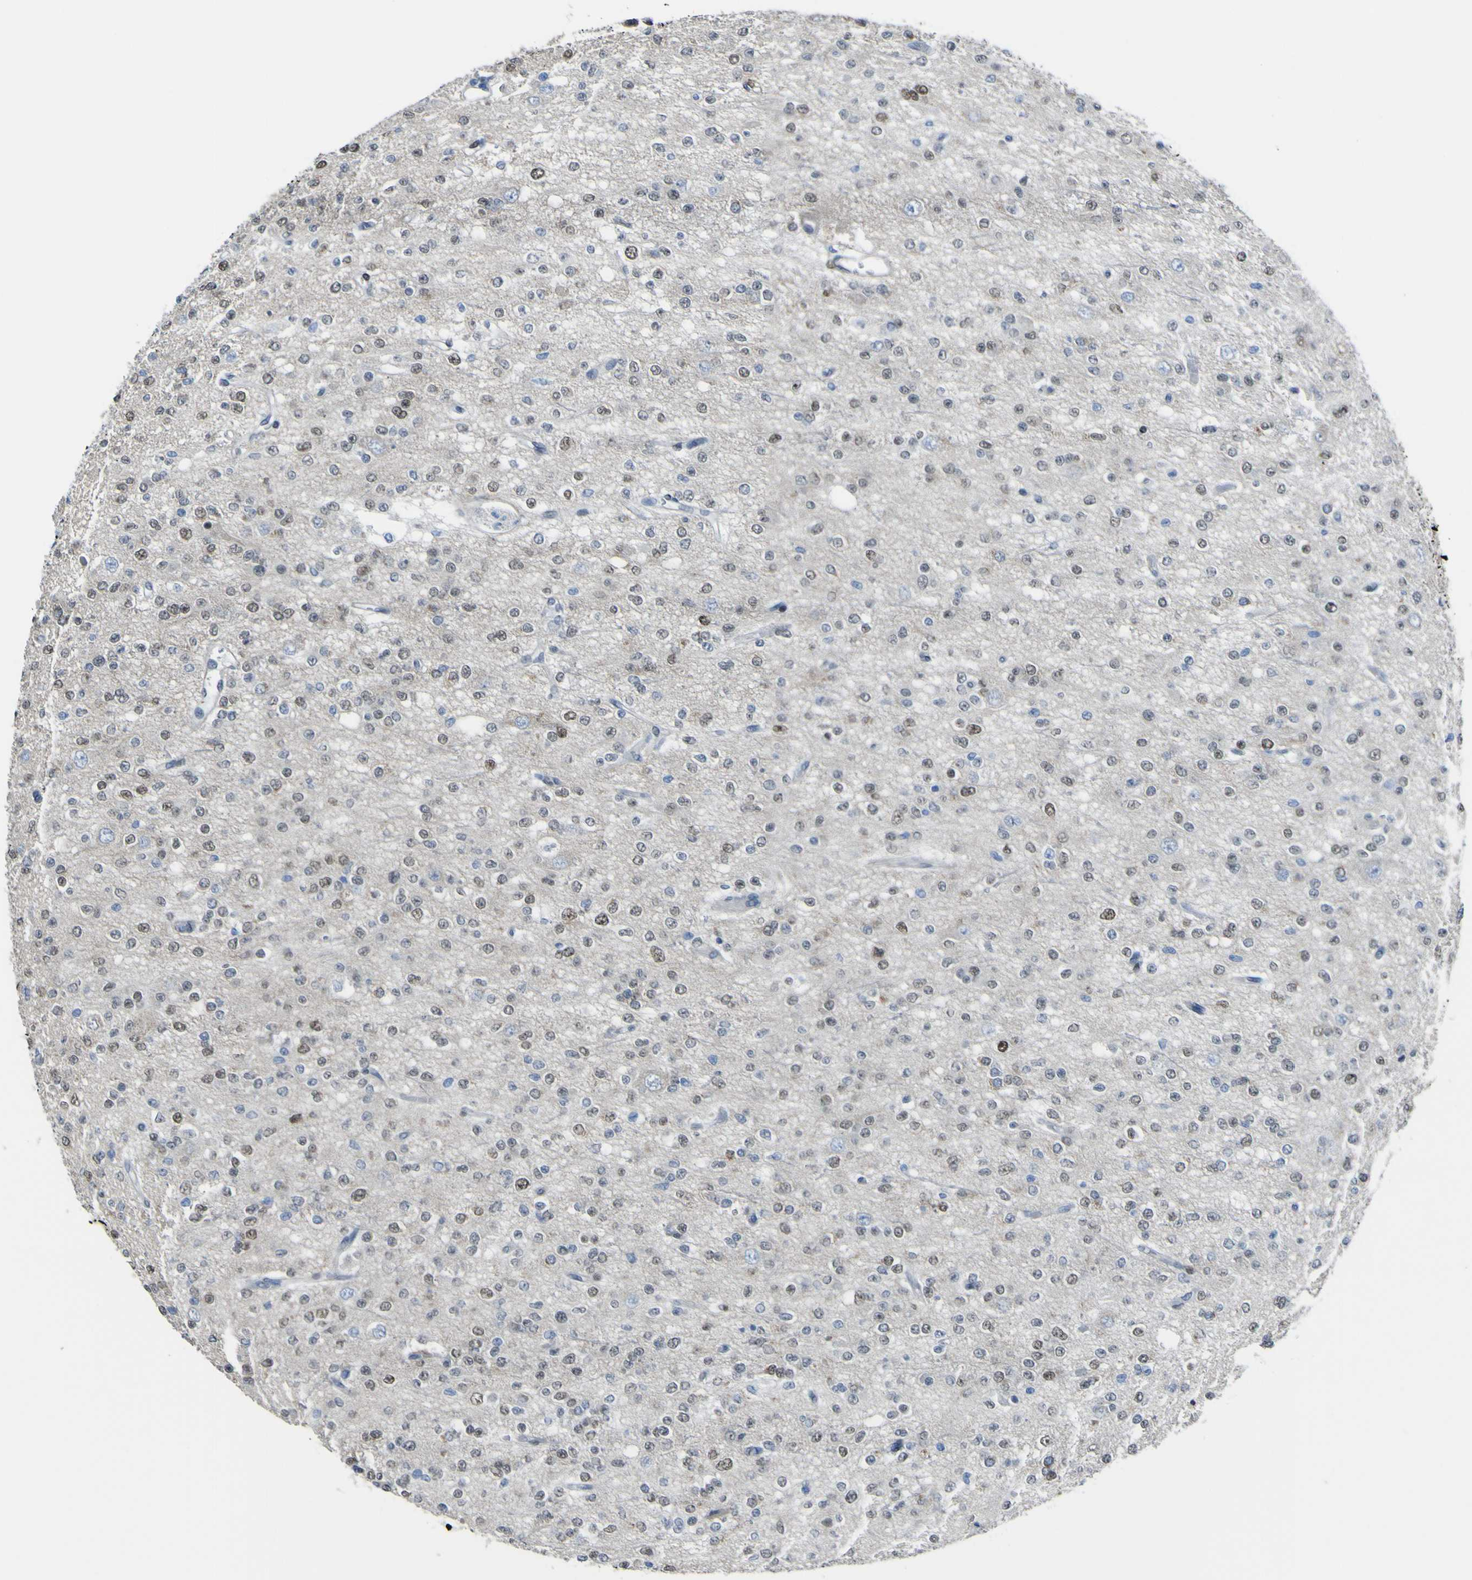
{"staining": {"intensity": "weak", "quantity": "<25%", "location": "nuclear"}, "tissue": "glioma", "cell_type": "Tumor cells", "image_type": "cancer", "snomed": [{"axis": "morphology", "description": "Glioma, malignant, Low grade"}, {"axis": "topography", "description": "Brain"}], "caption": "This image is of glioma stained with IHC to label a protein in brown with the nuclei are counter-stained blue. There is no expression in tumor cells.", "gene": "LRRN1", "patient": {"sex": "male", "age": 38}}